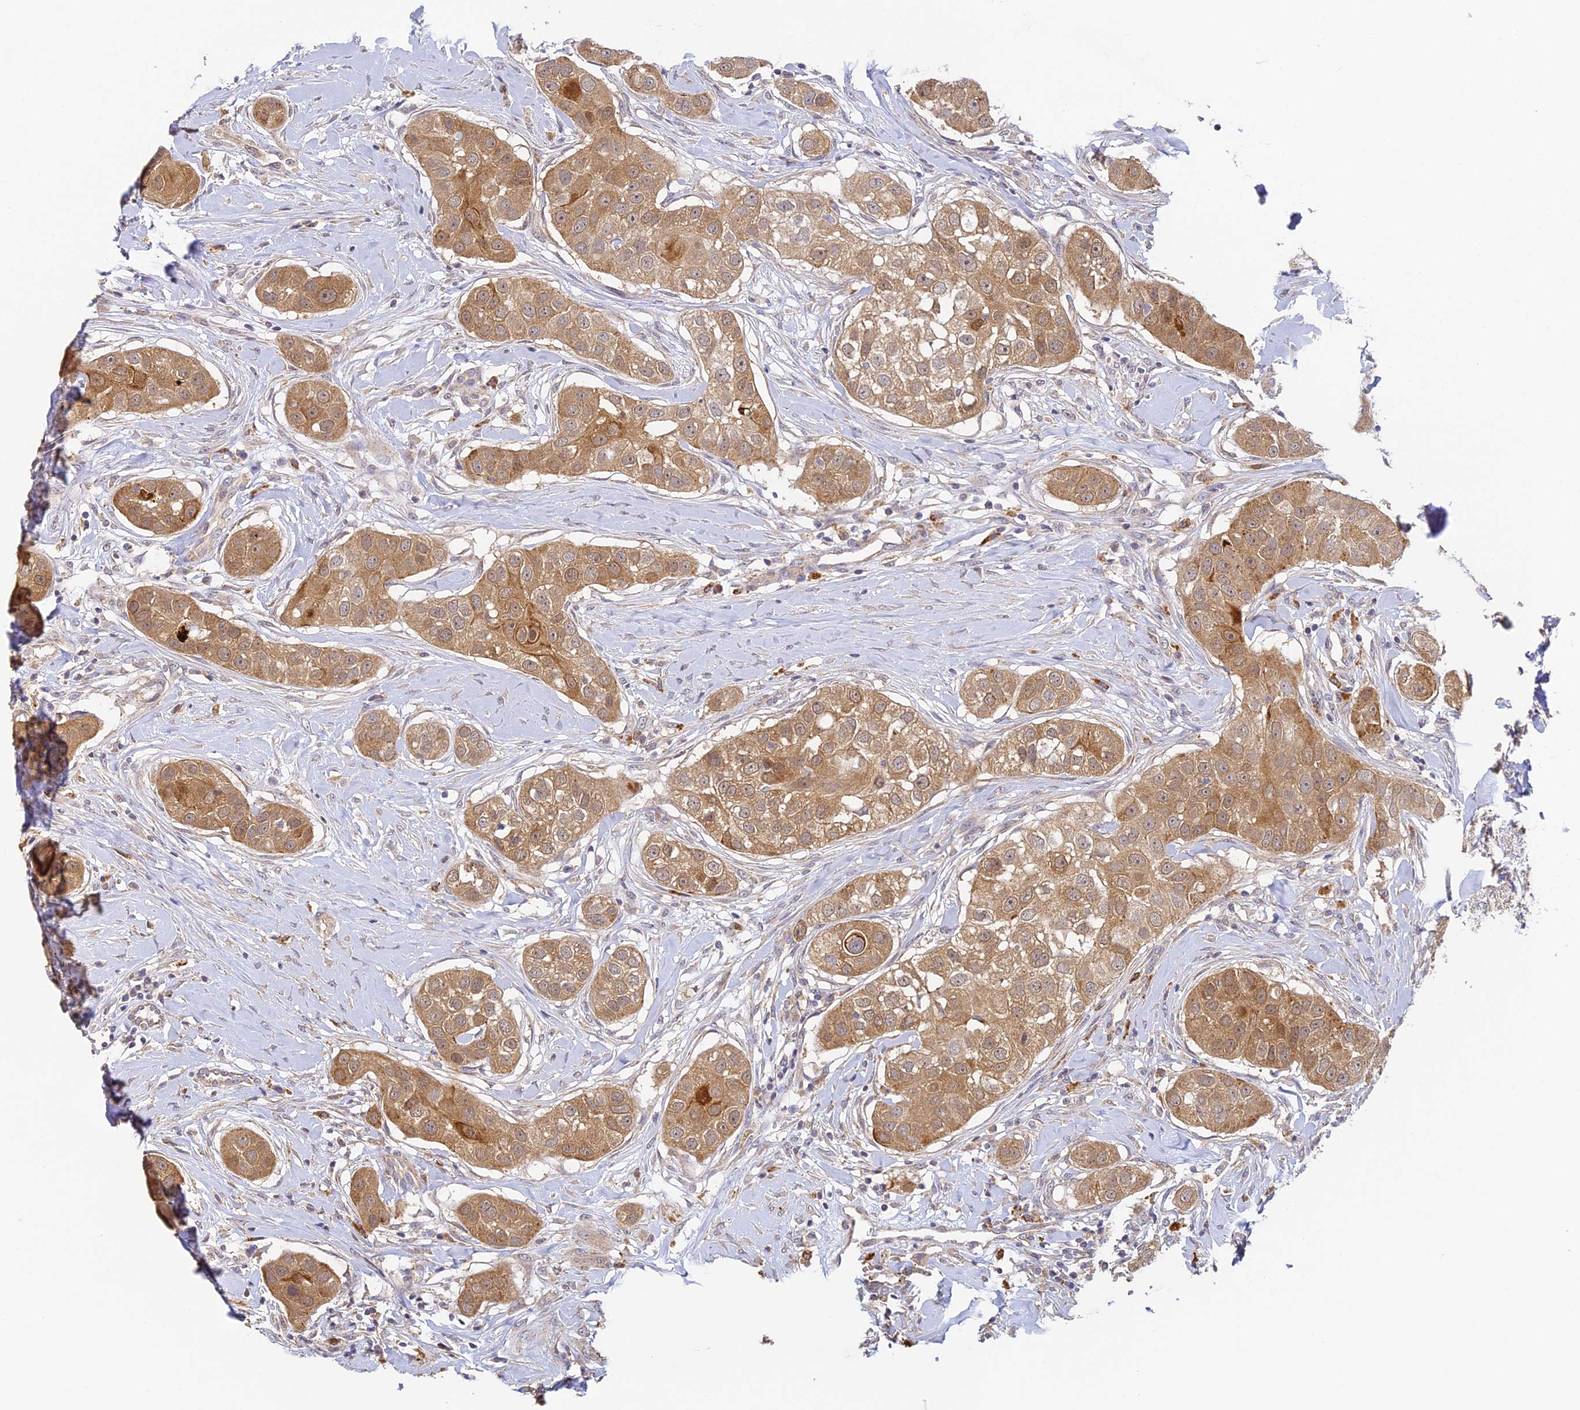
{"staining": {"intensity": "moderate", "quantity": ">75%", "location": "cytoplasmic/membranous,nuclear"}, "tissue": "head and neck cancer", "cell_type": "Tumor cells", "image_type": "cancer", "snomed": [{"axis": "morphology", "description": "Normal tissue, NOS"}, {"axis": "morphology", "description": "Squamous cell carcinoma, NOS"}, {"axis": "topography", "description": "Skeletal muscle"}, {"axis": "topography", "description": "Head-Neck"}], "caption": "This is an image of IHC staining of head and neck cancer (squamous cell carcinoma), which shows moderate positivity in the cytoplasmic/membranous and nuclear of tumor cells.", "gene": "YAE1", "patient": {"sex": "male", "age": 51}}